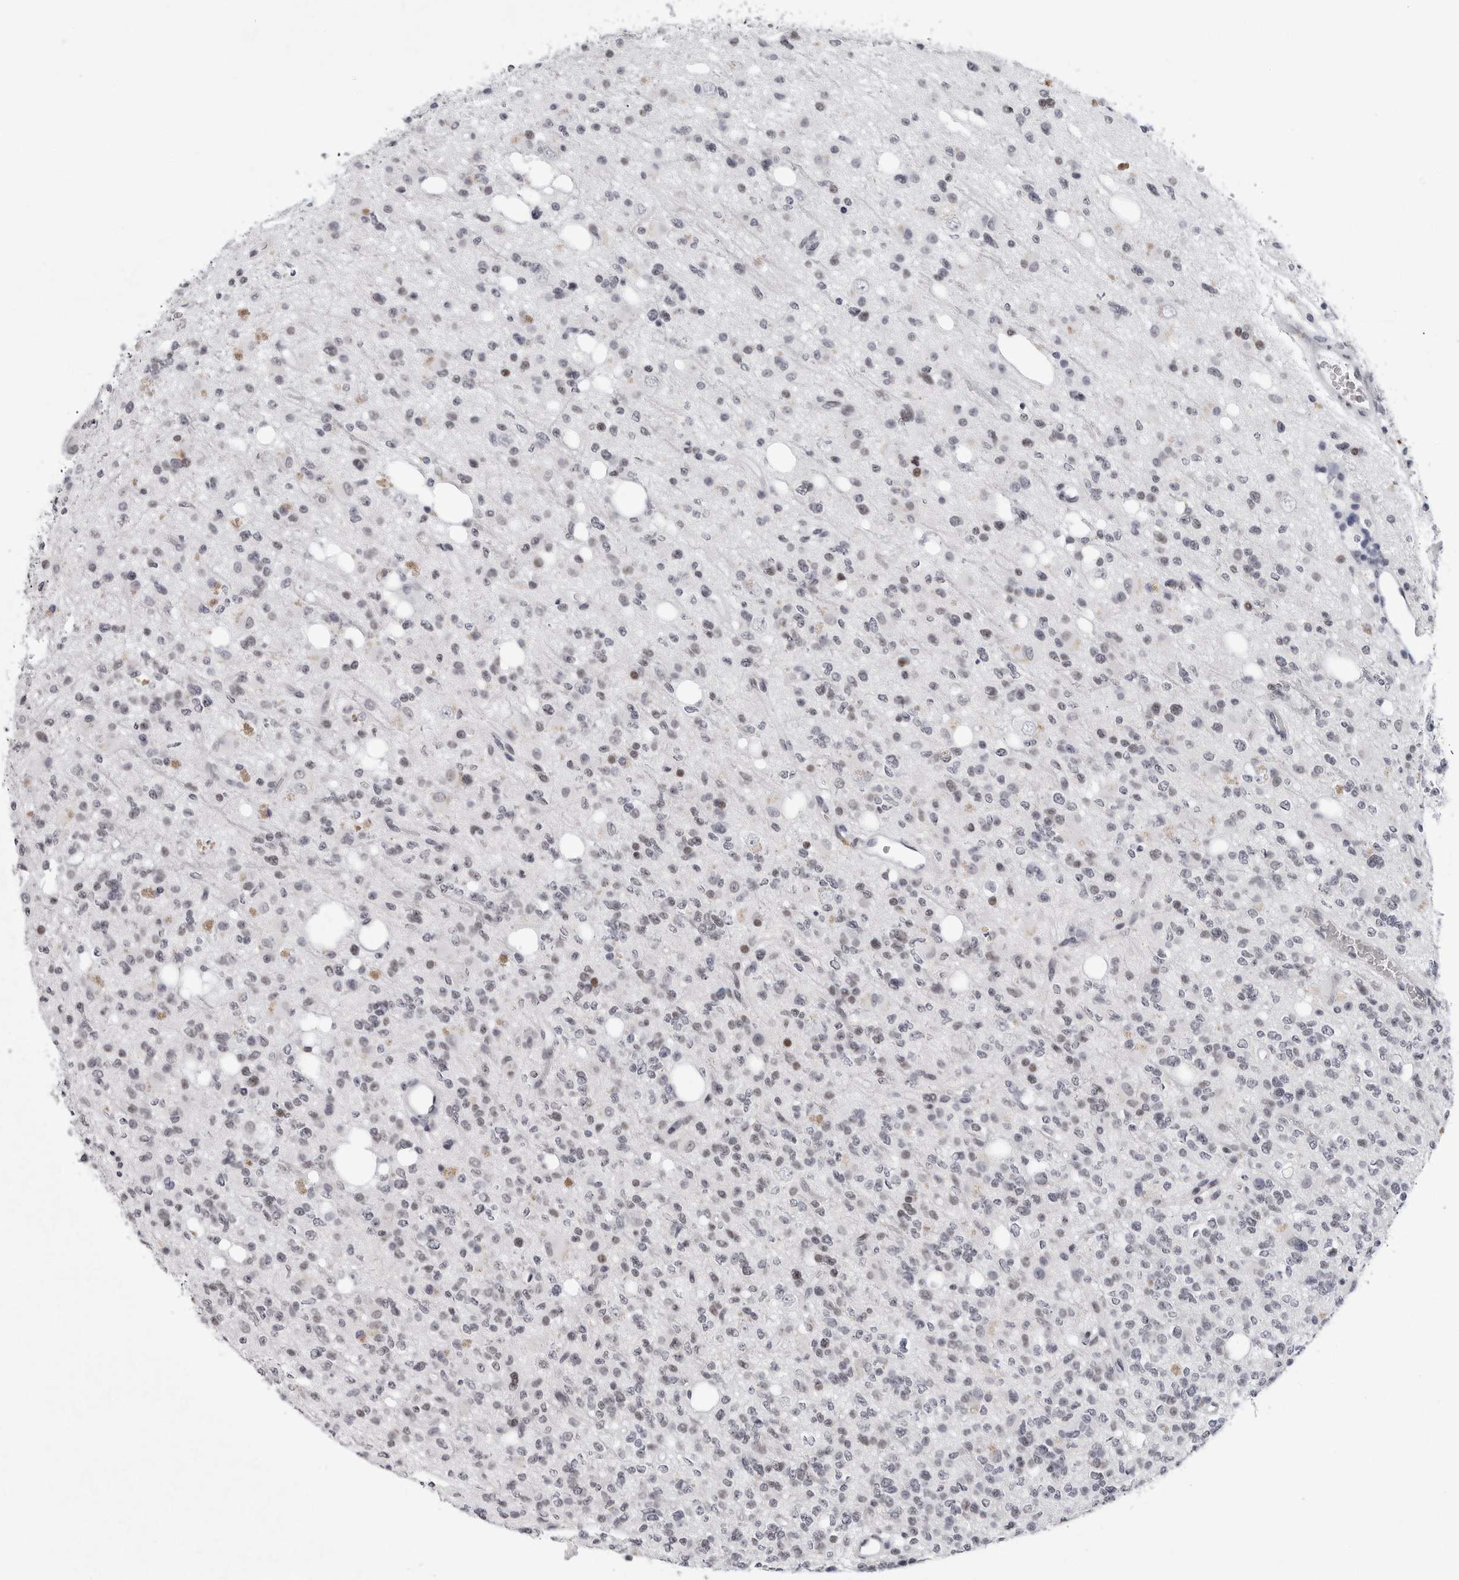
{"staining": {"intensity": "moderate", "quantity": "<25%", "location": "nuclear"}, "tissue": "glioma", "cell_type": "Tumor cells", "image_type": "cancer", "snomed": [{"axis": "morphology", "description": "Glioma, malignant, High grade"}, {"axis": "topography", "description": "Brain"}], "caption": "Tumor cells show low levels of moderate nuclear positivity in about <25% of cells in glioma.", "gene": "VEZF1", "patient": {"sex": "female", "age": 62}}